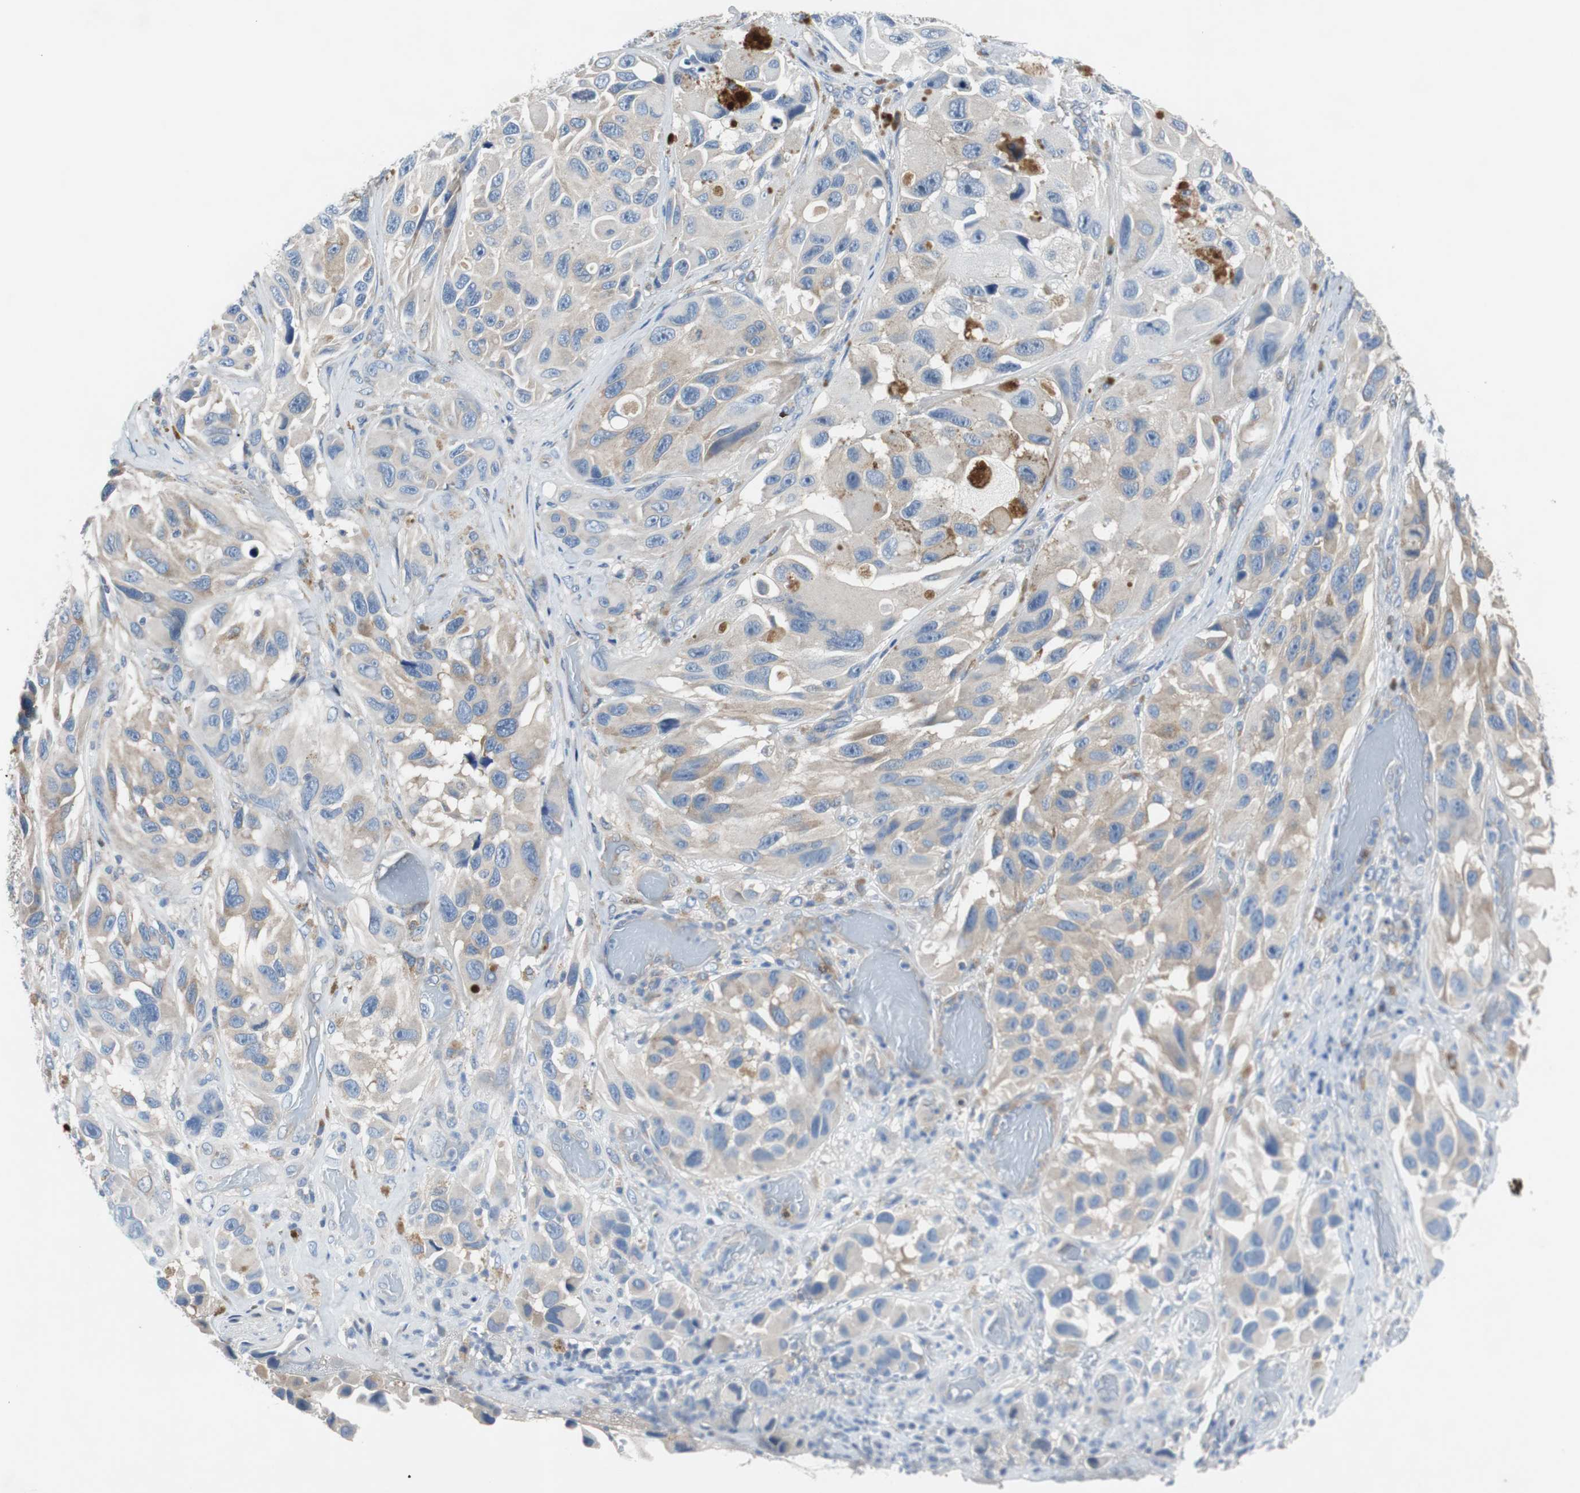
{"staining": {"intensity": "weak", "quantity": ">75%", "location": "cytoplasmic/membranous"}, "tissue": "melanoma", "cell_type": "Tumor cells", "image_type": "cancer", "snomed": [{"axis": "morphology", "description": "Malignant melanoma, NOS"}, {"axis": "topography", "description": "Skin"}], "caption": "Immunohistochemical staining of melanoma displays low levels of weak cytoplasmic/membranous expression in approximately >75% of tumor cells.", "gene": "EEF2K", "patient": {"sex": "female", "age": 73}}